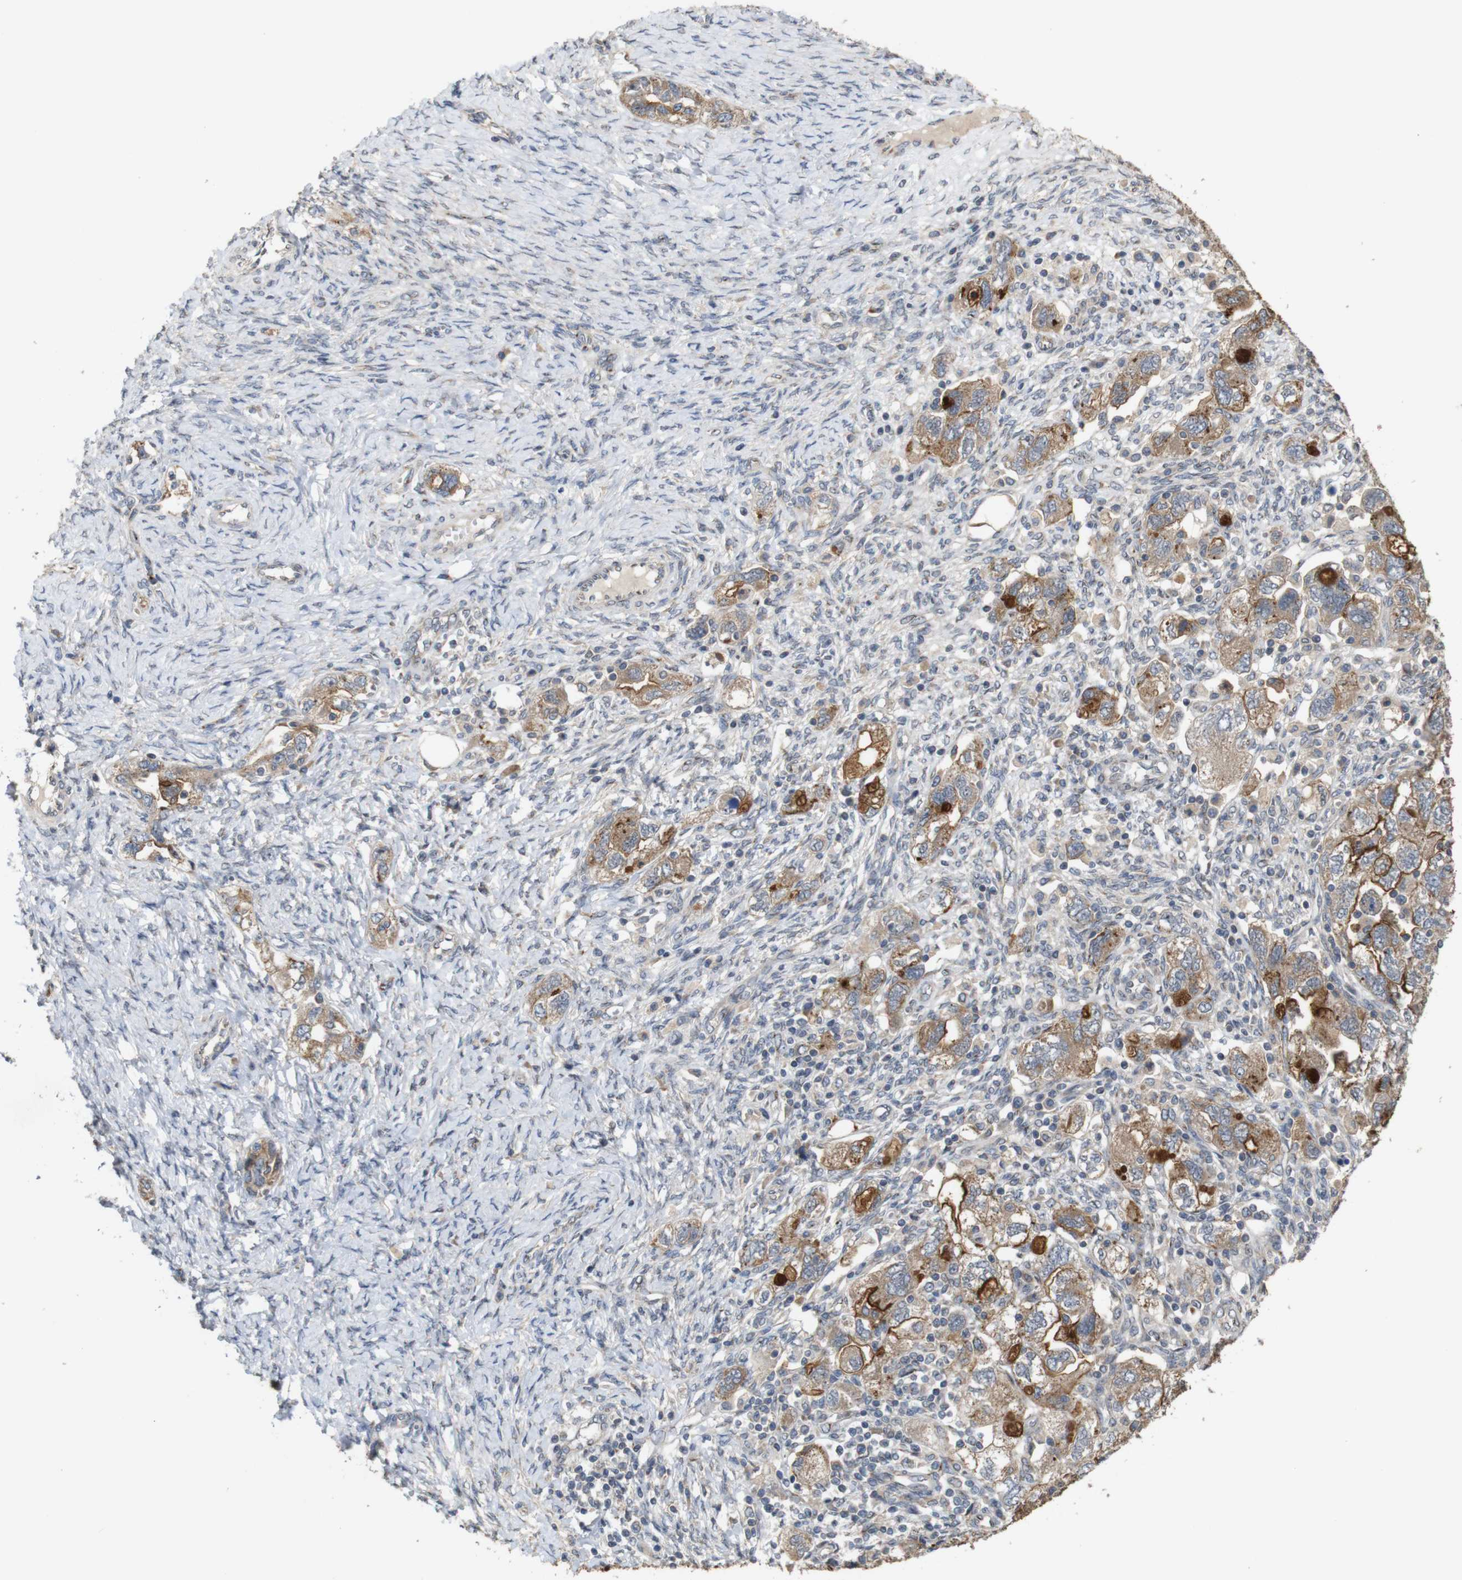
{"staining": {"intensity": "moderate", "quantity": ">75%", "location": "cytoplasmic/membranous"}, "tissue": "ovarian cancer", "cell_type": "Tumor cells", "image_type": "cancer", "snomed": [{"axis": "morphology", "description": "Carcinoma, NOS"}, {"axis": "morphology", "description": "Cystadenocarcinoma, serous, NOS"}, {"axis": "topography", "description": "Ovary"}], "caption": "This is an image of immunohistochemistry (IHC) staining of ovarian cancer, which shows moderate staining in the cytoplasmic/membranous of tumor cells.", "gene": "EFCAB14", "patient": {"sex": "female", "age": 69}}